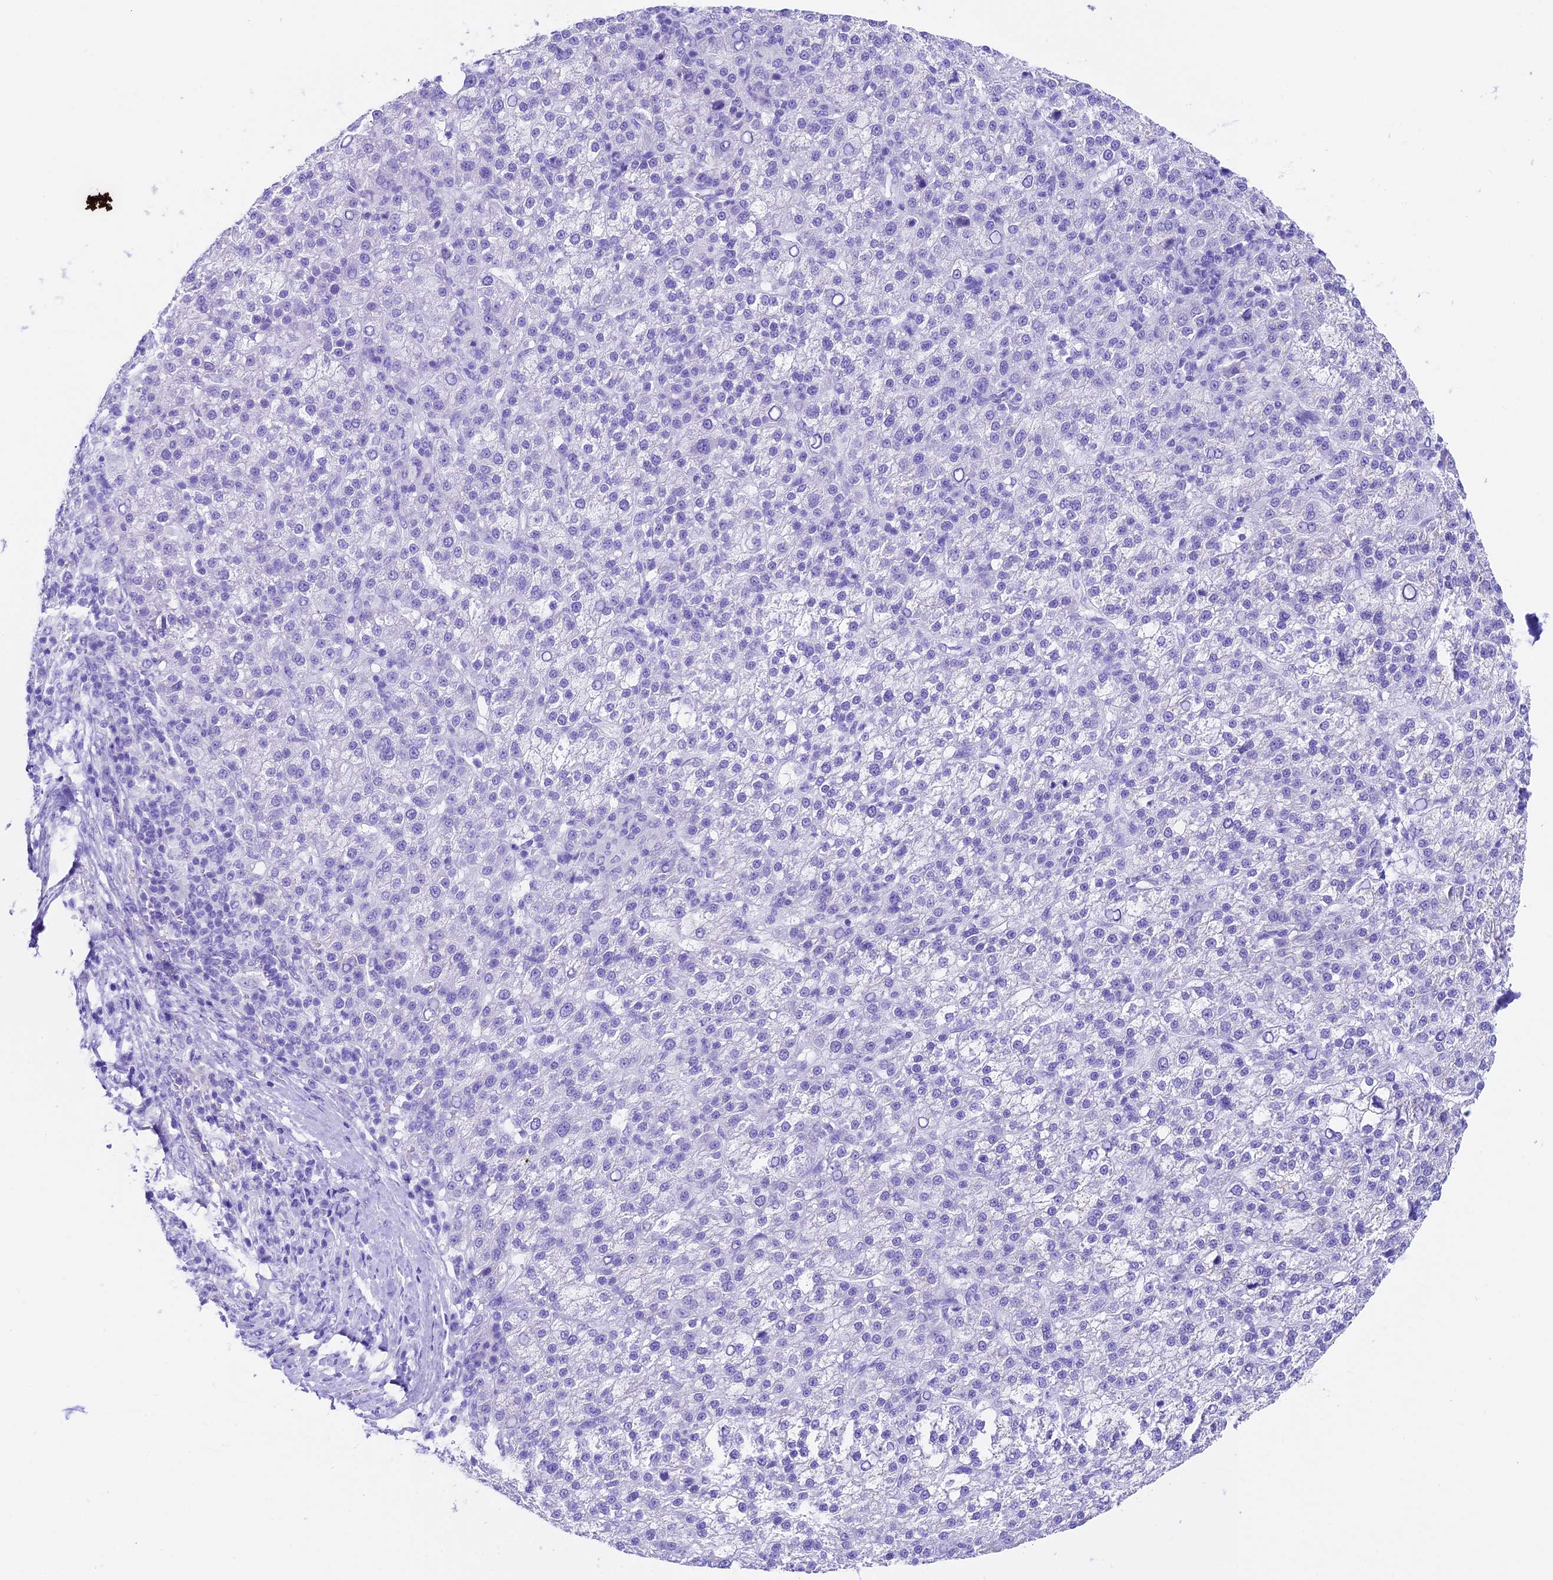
{"staining": {"intensity": "negative", "quantity": "none", "location": "none"}, "tissue": "liver cancer", "cell_type": "Tumor cells", "image_type": "cancer", "snomed": [{"axis": "morphology", "description": "Carcinoma, Hepatocellular, NOS"}, {"axis": "topography", "description": "Liver"}], "caption": "There is no significant expression in tumor cells of liver cancer. (DAB (3,3'-diaminobenzidine) immunohistochemistry with hematoxylin counter stain).", "gene": "TBC1D1", "patient": {"sex": "female", "age": 58}}